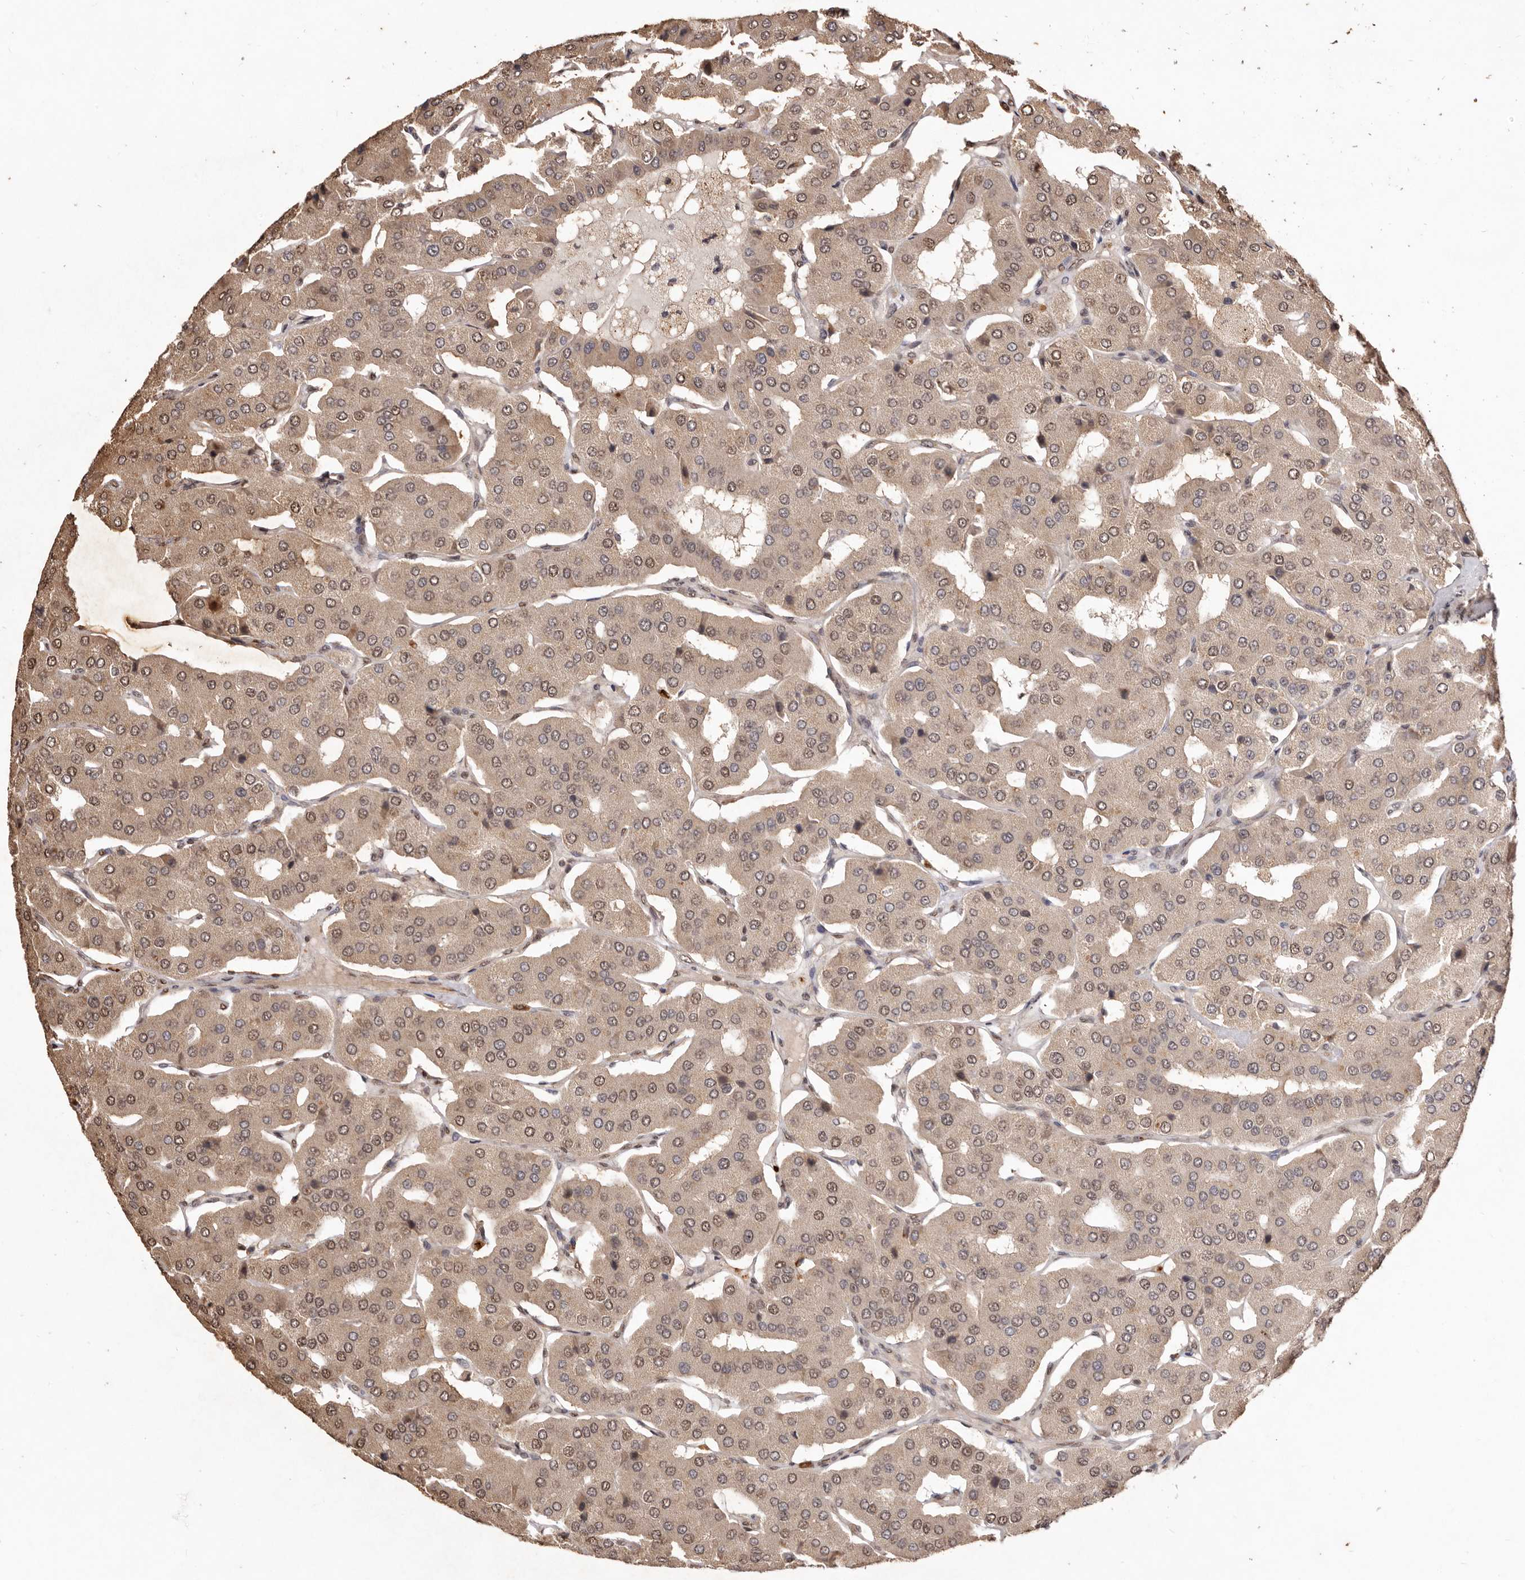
{"staining": {"intensity": "moderate", "quantity": ">75%", "location": "cytoplasmic/membranous,nuclear"}, "tissue": "parathyroid gland", "cell_type": "Glandular cells", "image_type": "normal", "snomed": [{"axis": "morphology", "description": "Normal tissue, NOS"}, {"axis": "morphology", "description": "Adenoma, NOS"}, {"axis": "topography", "description": "Parathyroid gland"}], "caption": "Brown immunohistochemical staining in unremarkable human parathyroid gland displays moderate cytoplasmic/membranous,nuclear expression in about >75% of glandular cells. (DAB = brown stain, brightfield microscopy at high magnification).", "gene": "NOTCH1", "patient": {"sex": "female", "age": 86}}